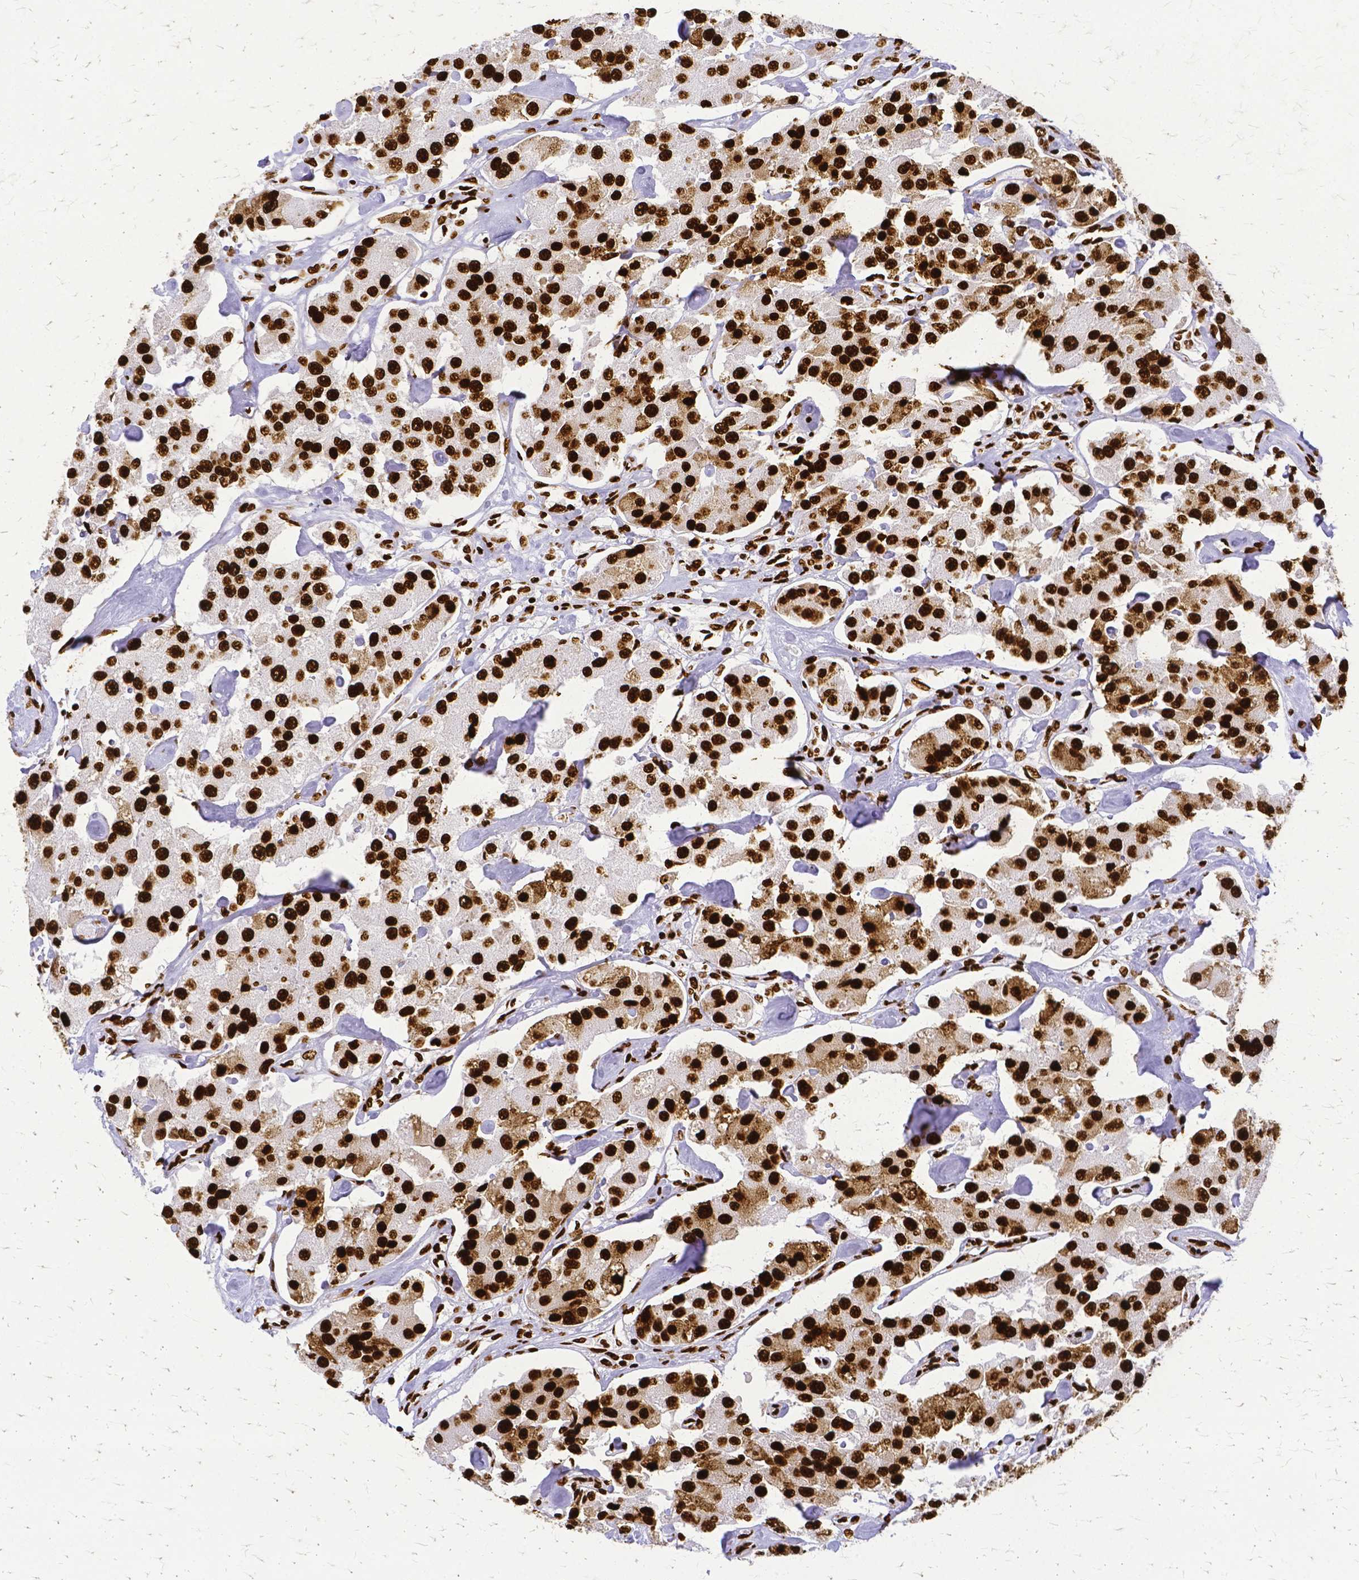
{"staining": {"intensity": "strong", "quantity": ">75%", "location": "nuclear"}, "tissue": "carcinoid", "cell_type": "Tumor cells", "image_type": "cancer", "snomed": [{"axis": "morphology", "description": "Carcinoid, malignant, NOS"}, {"axis": "topography", "description": "Pancreas"}], "caption": "Immunohistochemistry of carcinoid shows high levels of strong nuclear positivity in about >75% of tumor cells.", "gene": "SFPQ", "patient": {"sex": "male", "age": 41}}